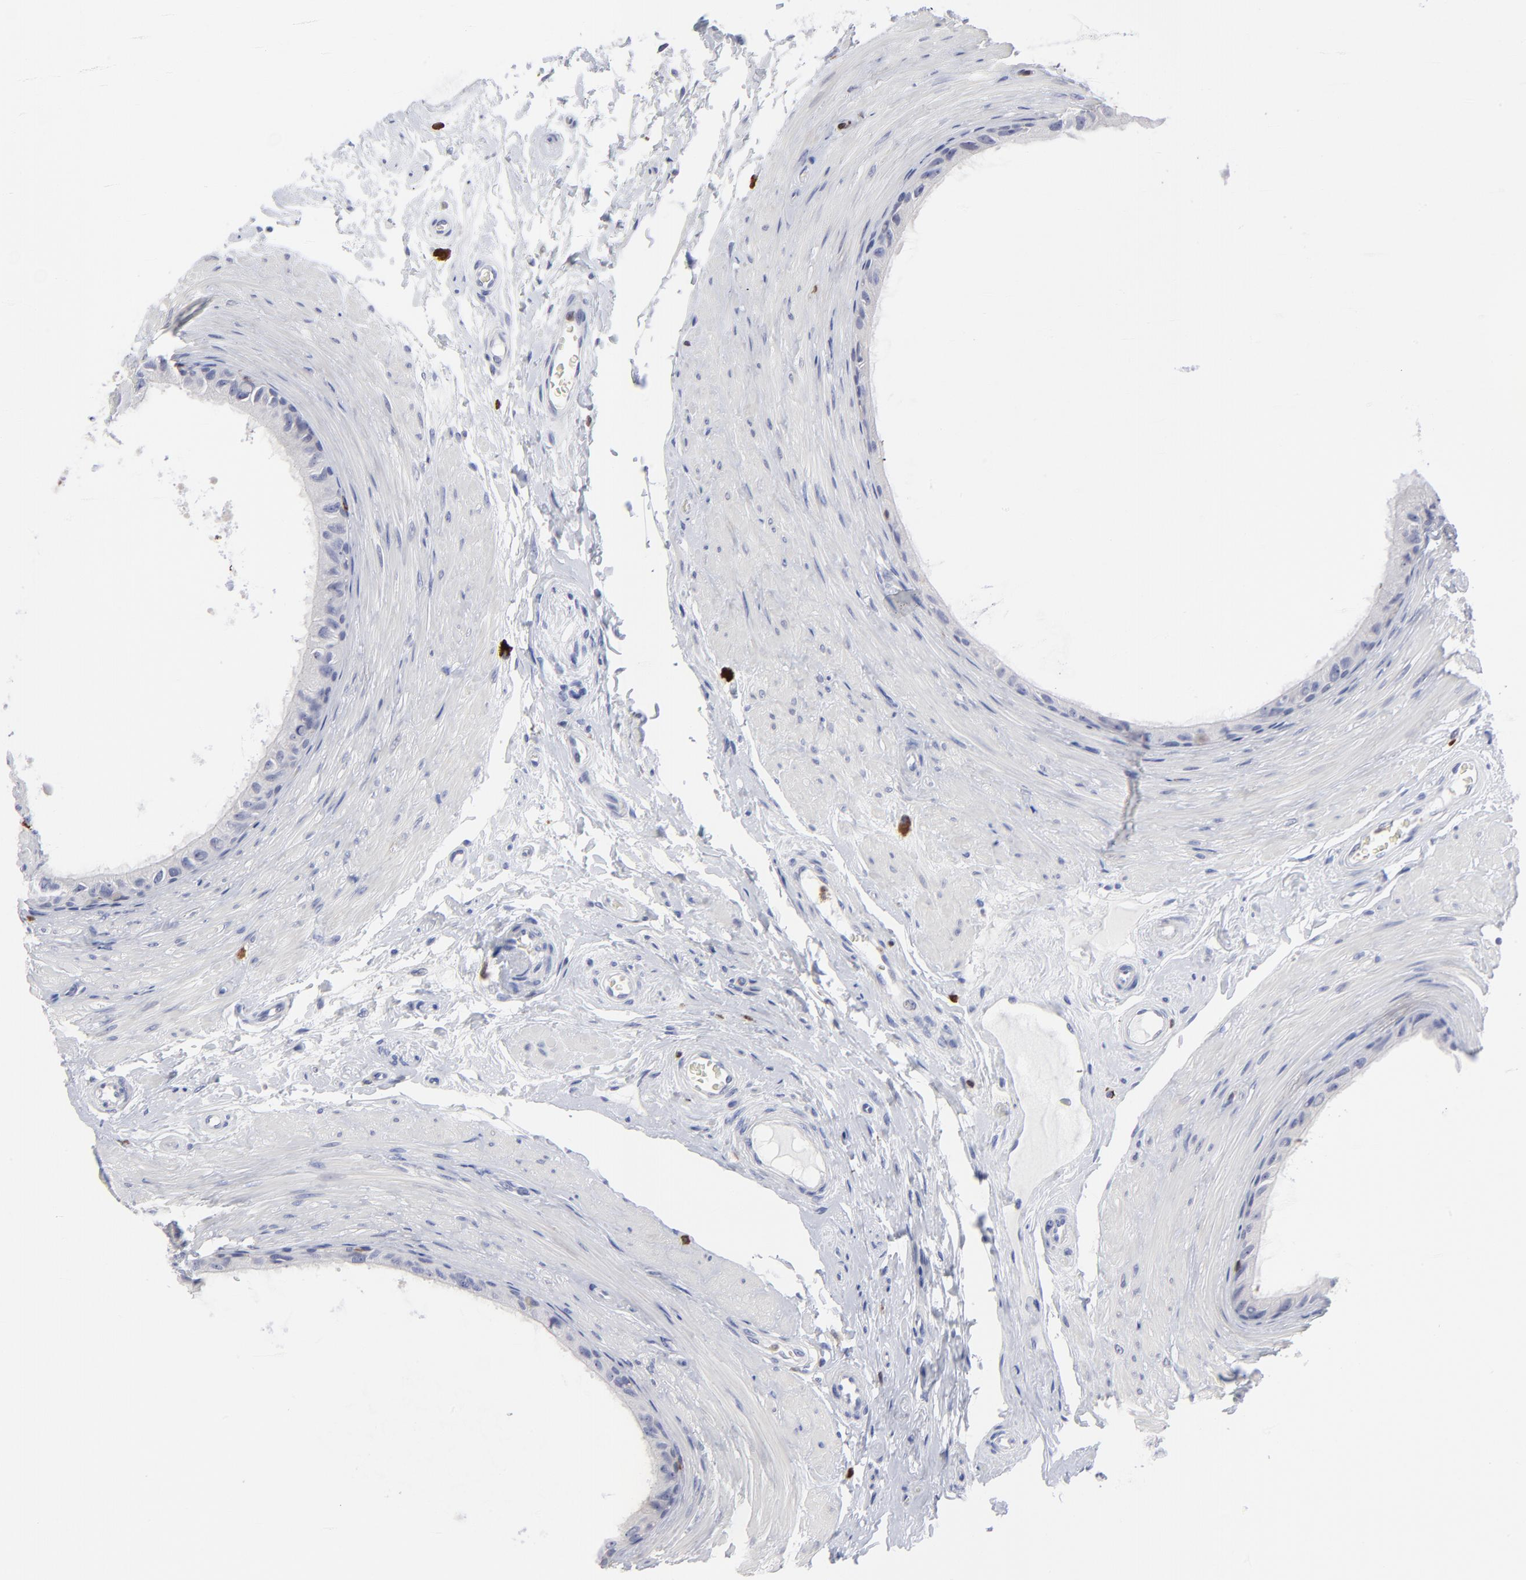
{"staining": {"intensity": "negative", "quantity": "none", "location": "none"}, "tissue": "epididymis", "cell_type": "Glandular cells", "image_type": "normal", "snomed": [{"axis": "morphology", "description": "Normal tissue, NOS"}, {"axis": "topography", "description": "Epididymis"}], "caption": "Immunohistochemical staining of unremarkable epididymis shows no significant staining in glandular cells.", "gene": "TBXT", "patient": {"sex": "male", "age": 68}}